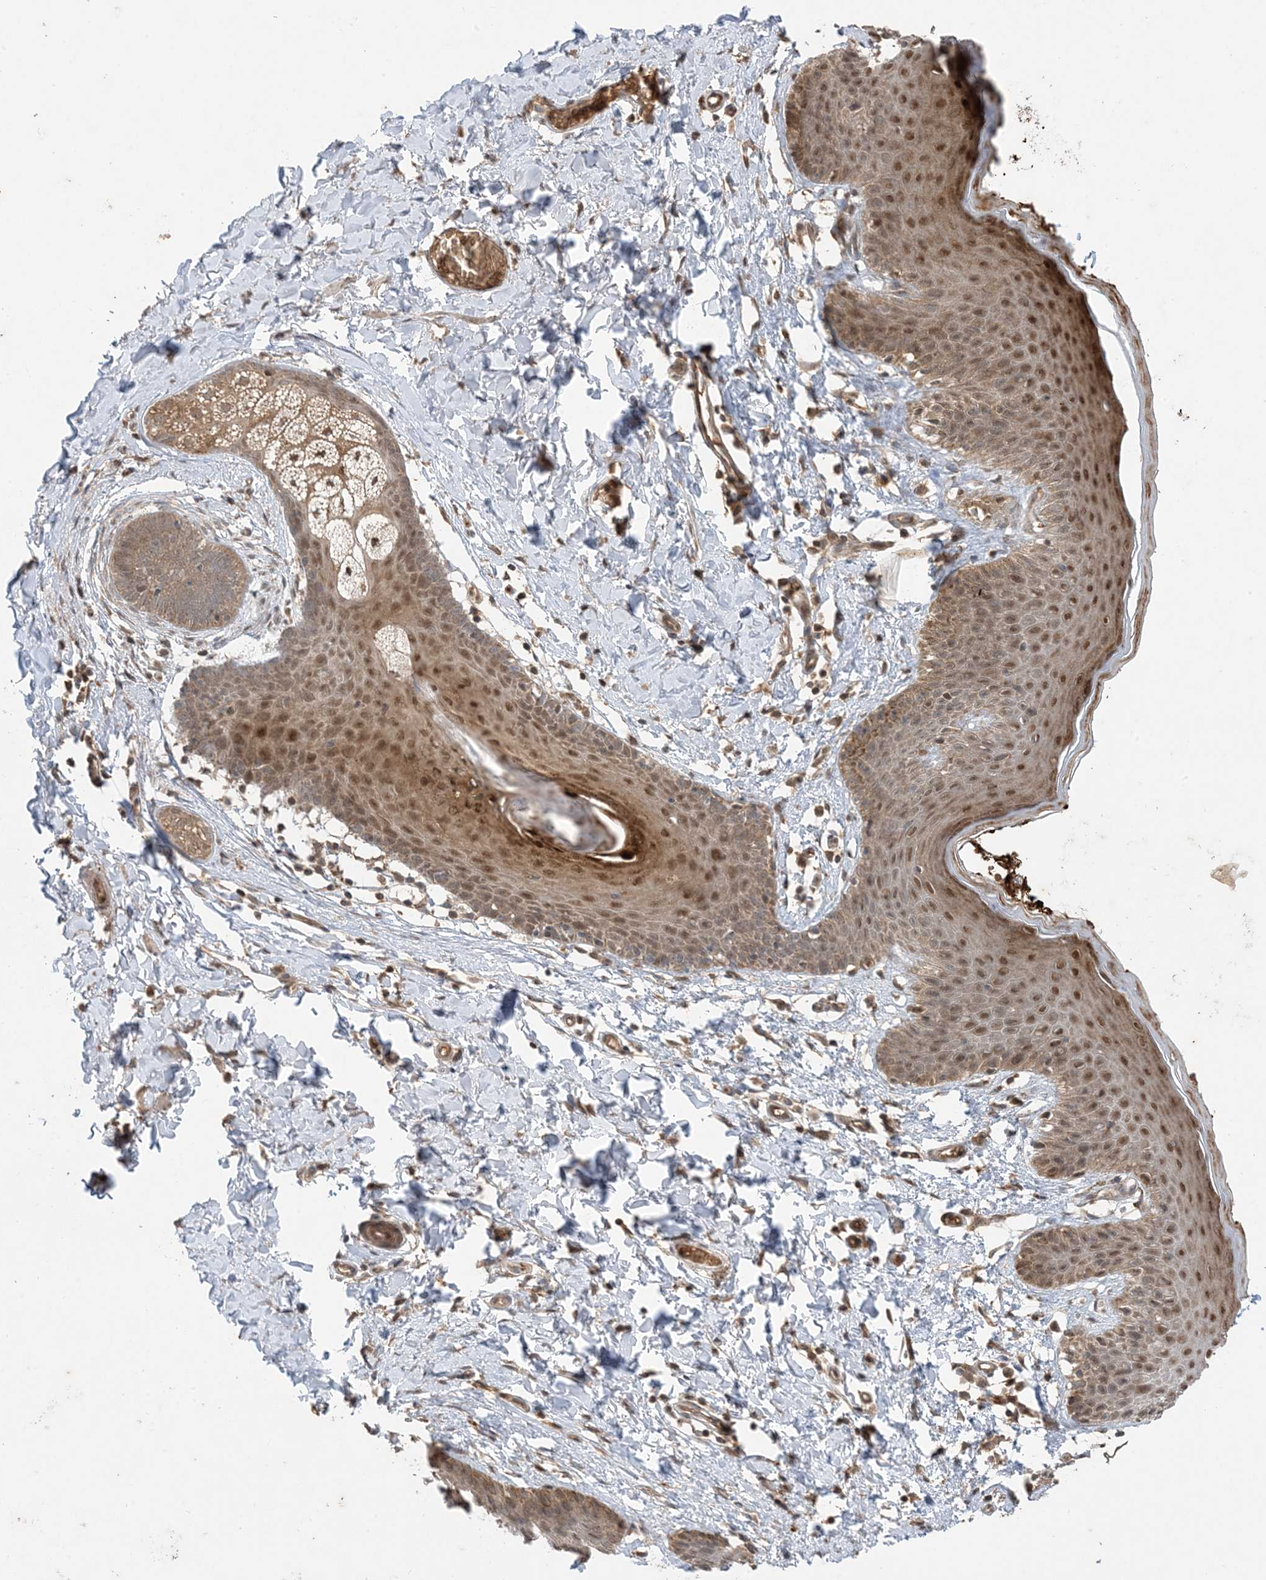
{"staining": {"intensity": "moderate", "quantity": ">75%", "location": "cytoplasmic/membranous,nuclear"}, "tissue": "skin", "cell_type": "Epidermal cells", "image_type": "normal", "snomed": [{"axis": "morphology", "description": "Normal tissue, NOS"}, {"axis": "topography", "description": "Vulva"}], "caption": "IHC image of unremarkable skin: skin stained using IHC shows medium levels of moderate protein expression localized specifically in the cytoplasmic/membranous,nuclear of epidermal cells, appearing as a cytoplasmic/membranous,nuclear brown color.", "gene": "PUSL1", "patient": {"sex": "female", "age": 66}}